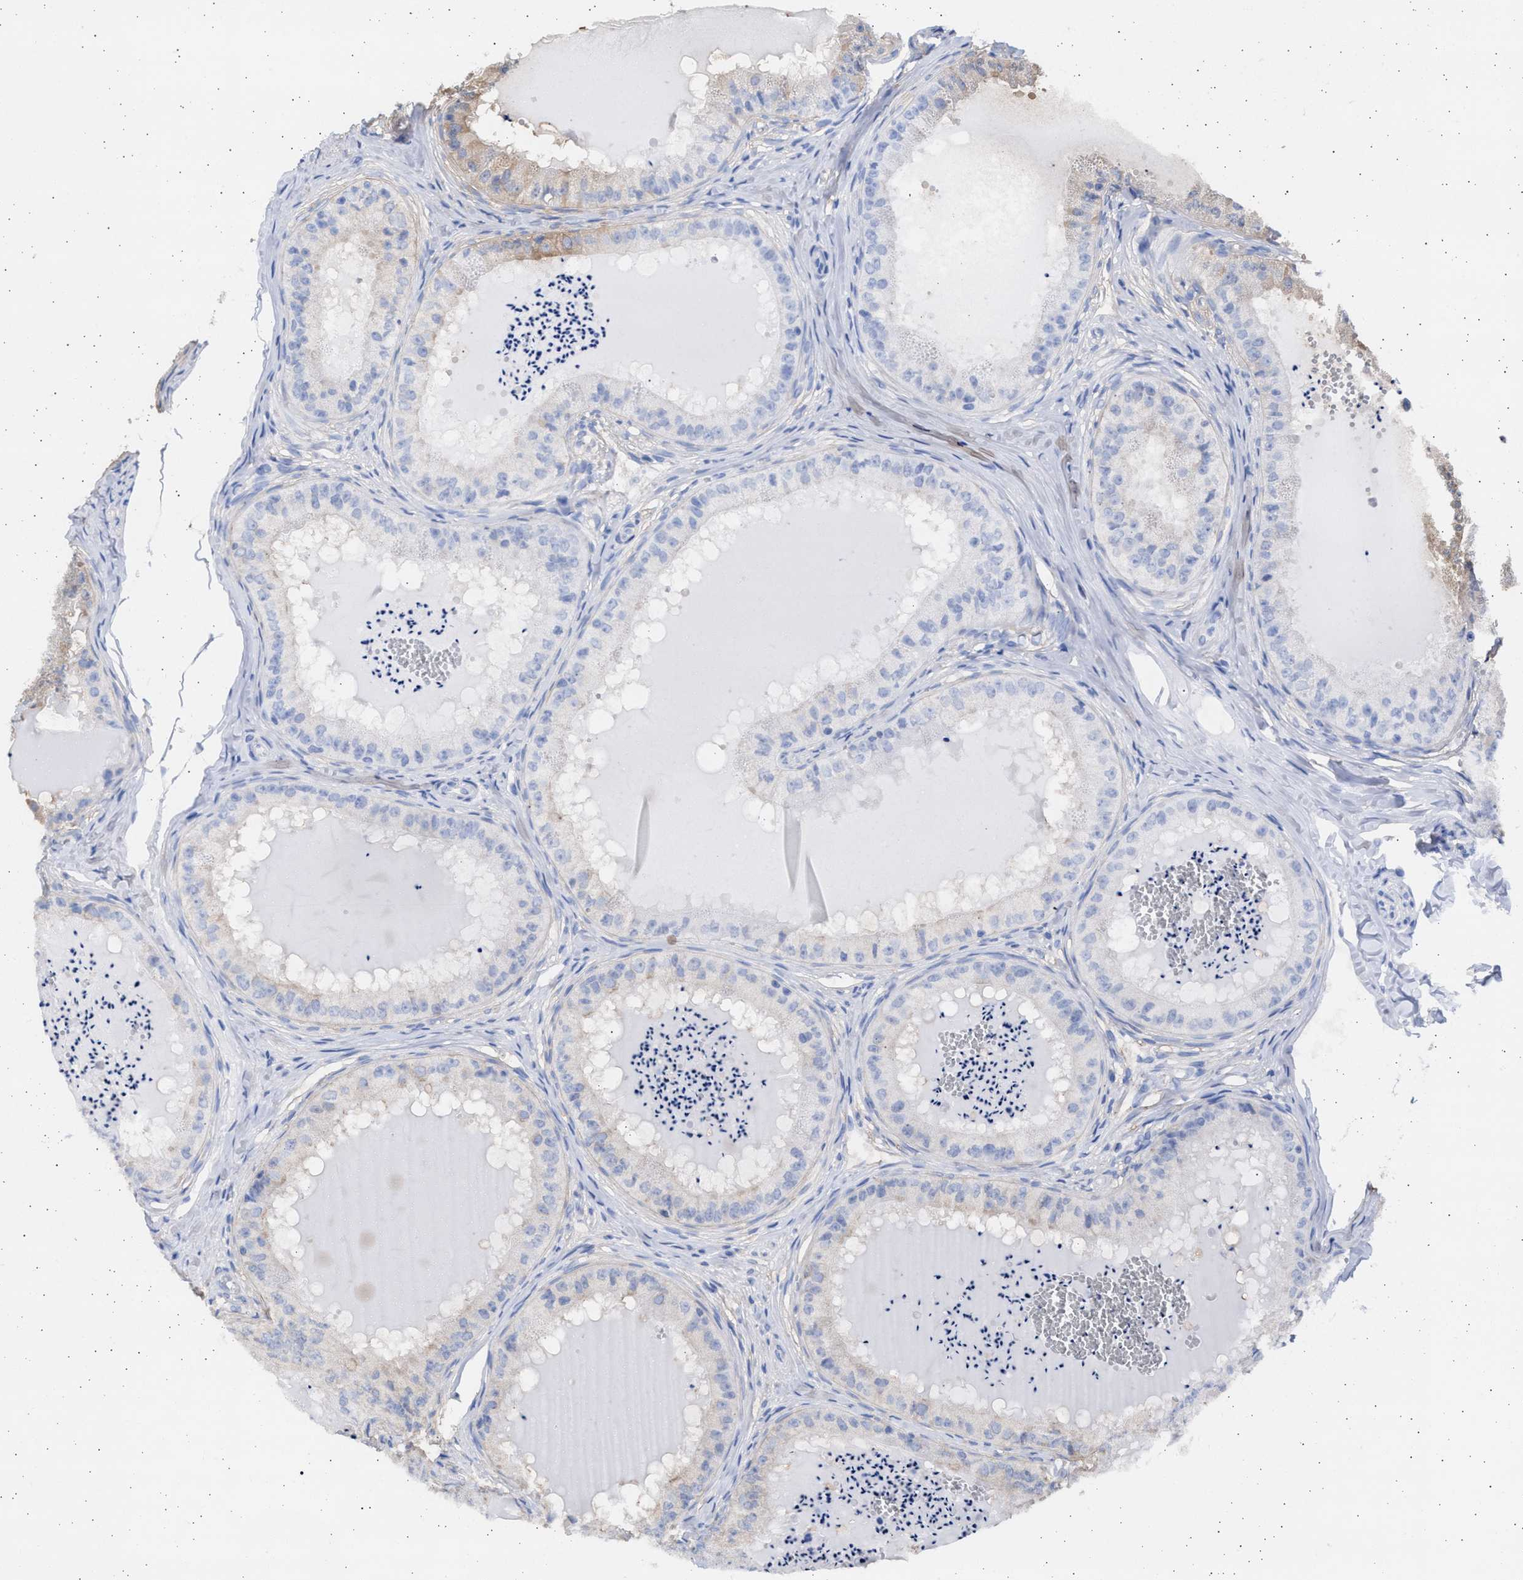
{"staining": {"intensity": "weak", "quantity": "<25%", "location": "cytoplasmic/membranous"}, "tissue": "epididymis", "cell_type": "Glandular cells", "image_type": "normal", "snomed": [{"axis": "morphology", "description": "Normal tissue, NOS"}, {"axis": "topography", "description": "Epididymis"}], "caption": "IHC histopathology image of benign epididymis stained for a protein (brown), which reveals no positivity in glandular cells.", "gene": "ALDOC", "patient": {"sex": "male", "age": 31}}